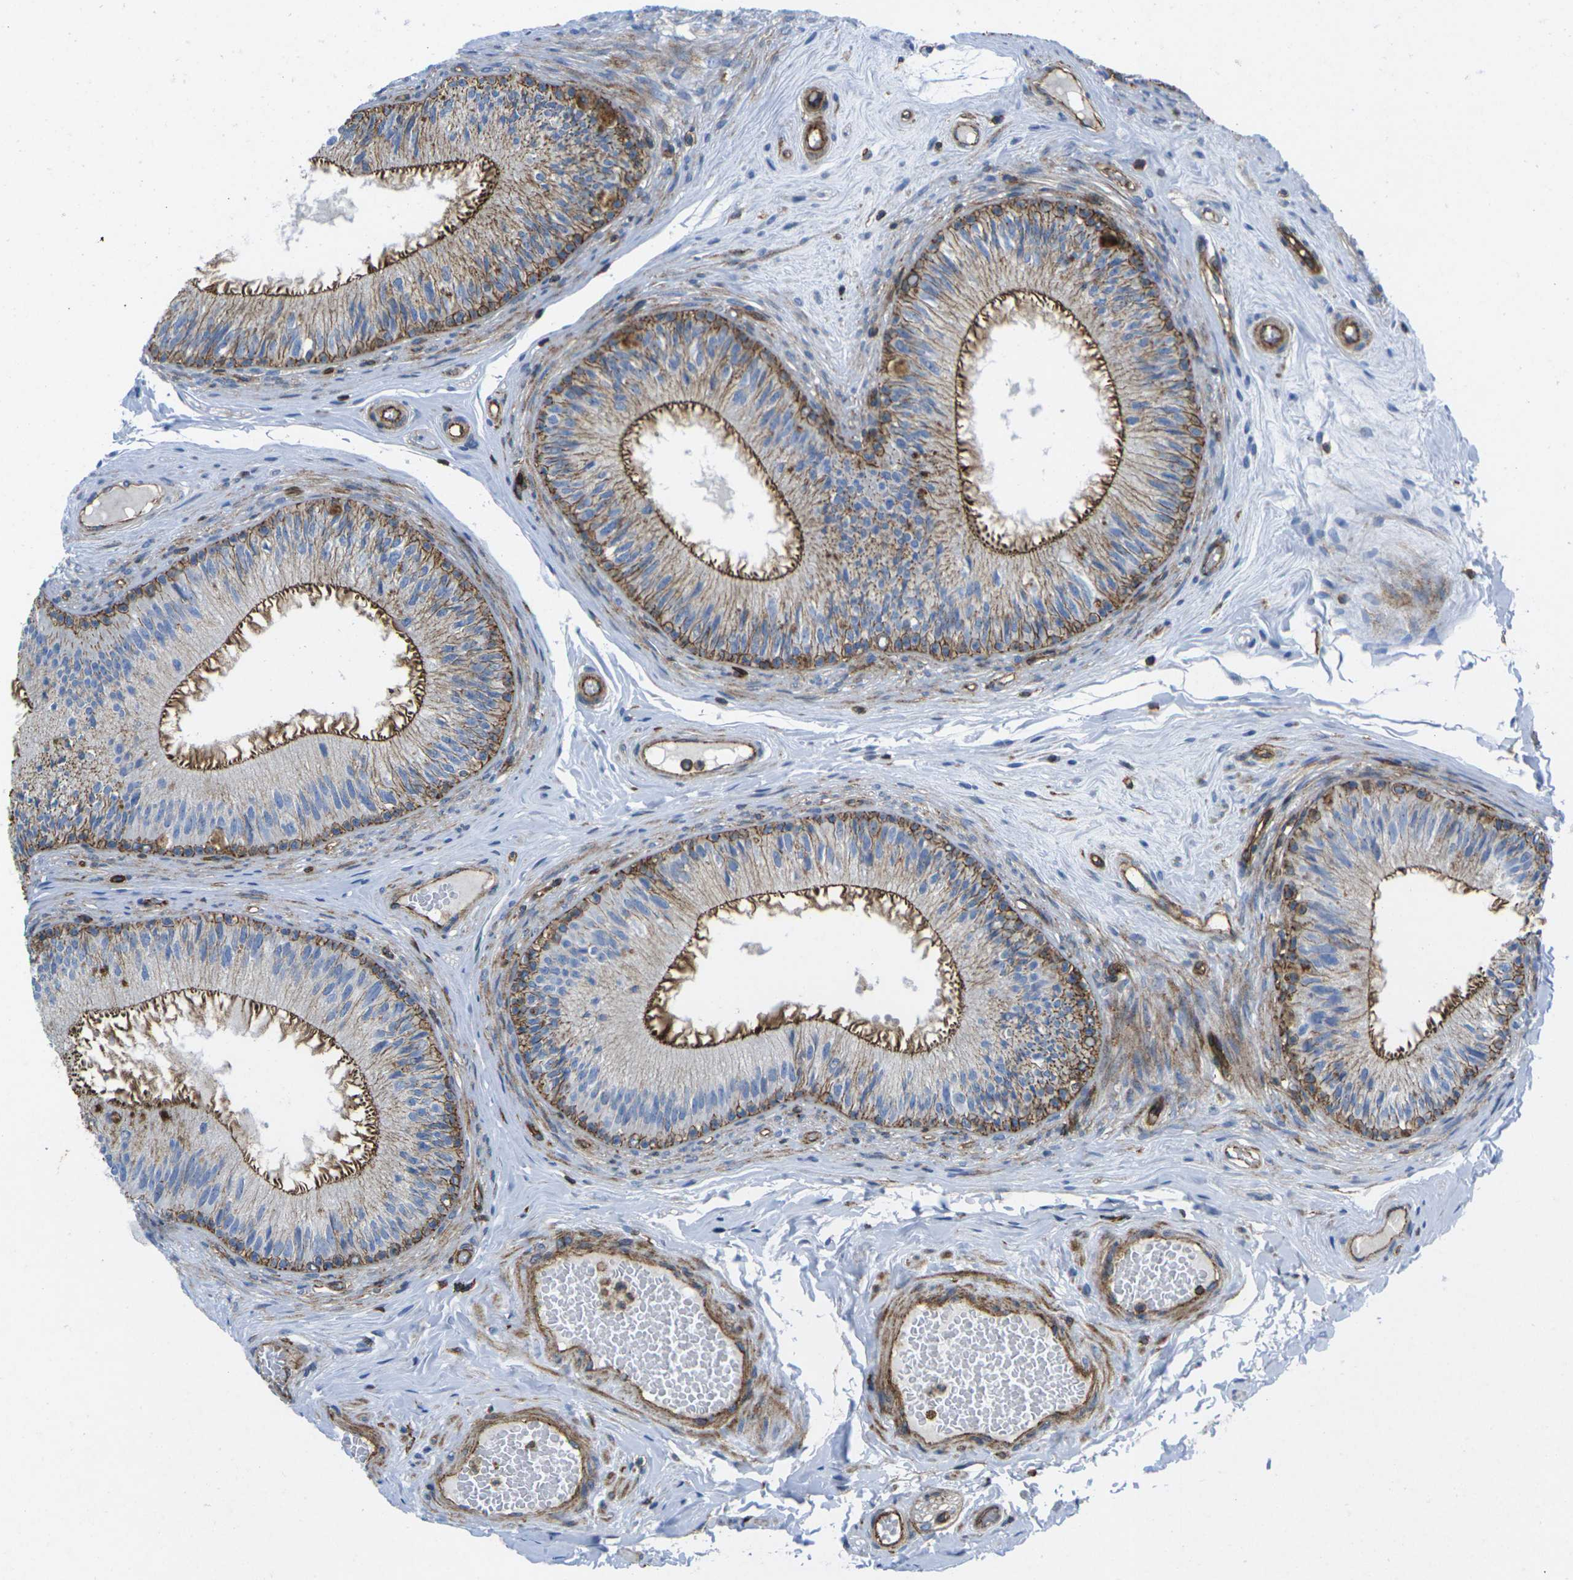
{"staining": {"intensity": "strong", "quantity": "25%-75%", "location": "cytoplasmic/membranous"}, "tissue": "epididymis", "cell_type": "Glandular cells", "image_type": "normal", "snomed": [{"axis": "morphology", "description": "Normal tissue, NOS"}, {"axis": "topography", "description": "Testis"}, {"axis": "topography", "description": "Epididymis"}], "caption": "Immunohistochemistry (IHC) of normal epididymis shows high levels of strong cytoplasmic/membranous expression in approximately 25%-75% of glandular cells.", "gene": "IQGAP1", "patient": {"sex": "male", "age": 36}}